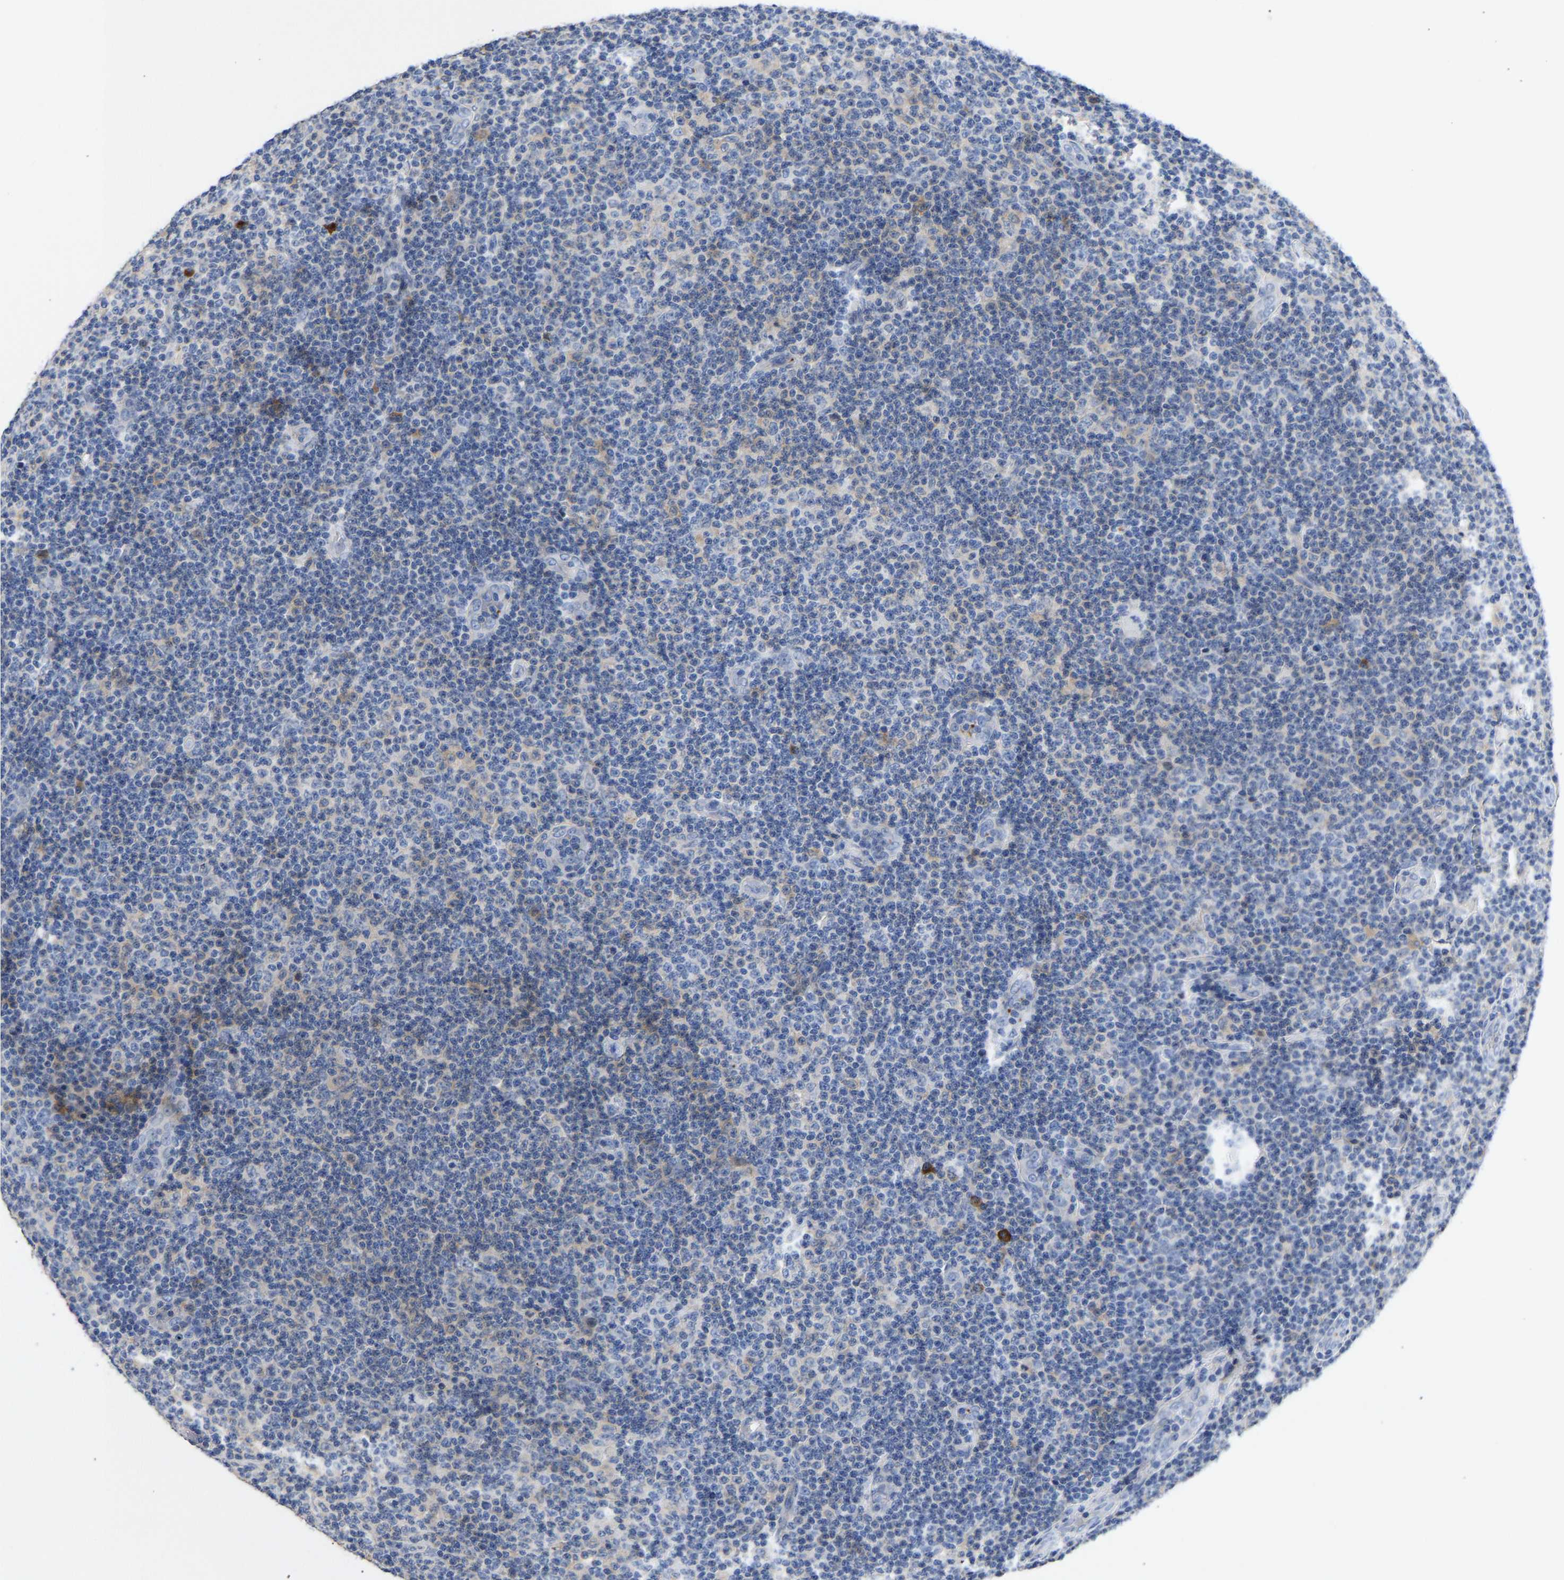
{"staining": {"intensity": "negative", "quantity": "none", "location": "none"}, "tissue": "lymphoma", "cell_type": "Tumor cells", "image_type": "cancer", "snomed": [{"axis": "morphology", "description": "Malignant lymphoma, non-Hodgkin's type, Low grade"}, {"axis": "topography", "description": "Lymph node"}], "caption": "Lymphoma stained for a protein using IHC displays no staining tumor cells.", "gene": "FGF18", "patient": {"sex": "male", "age": 83}}